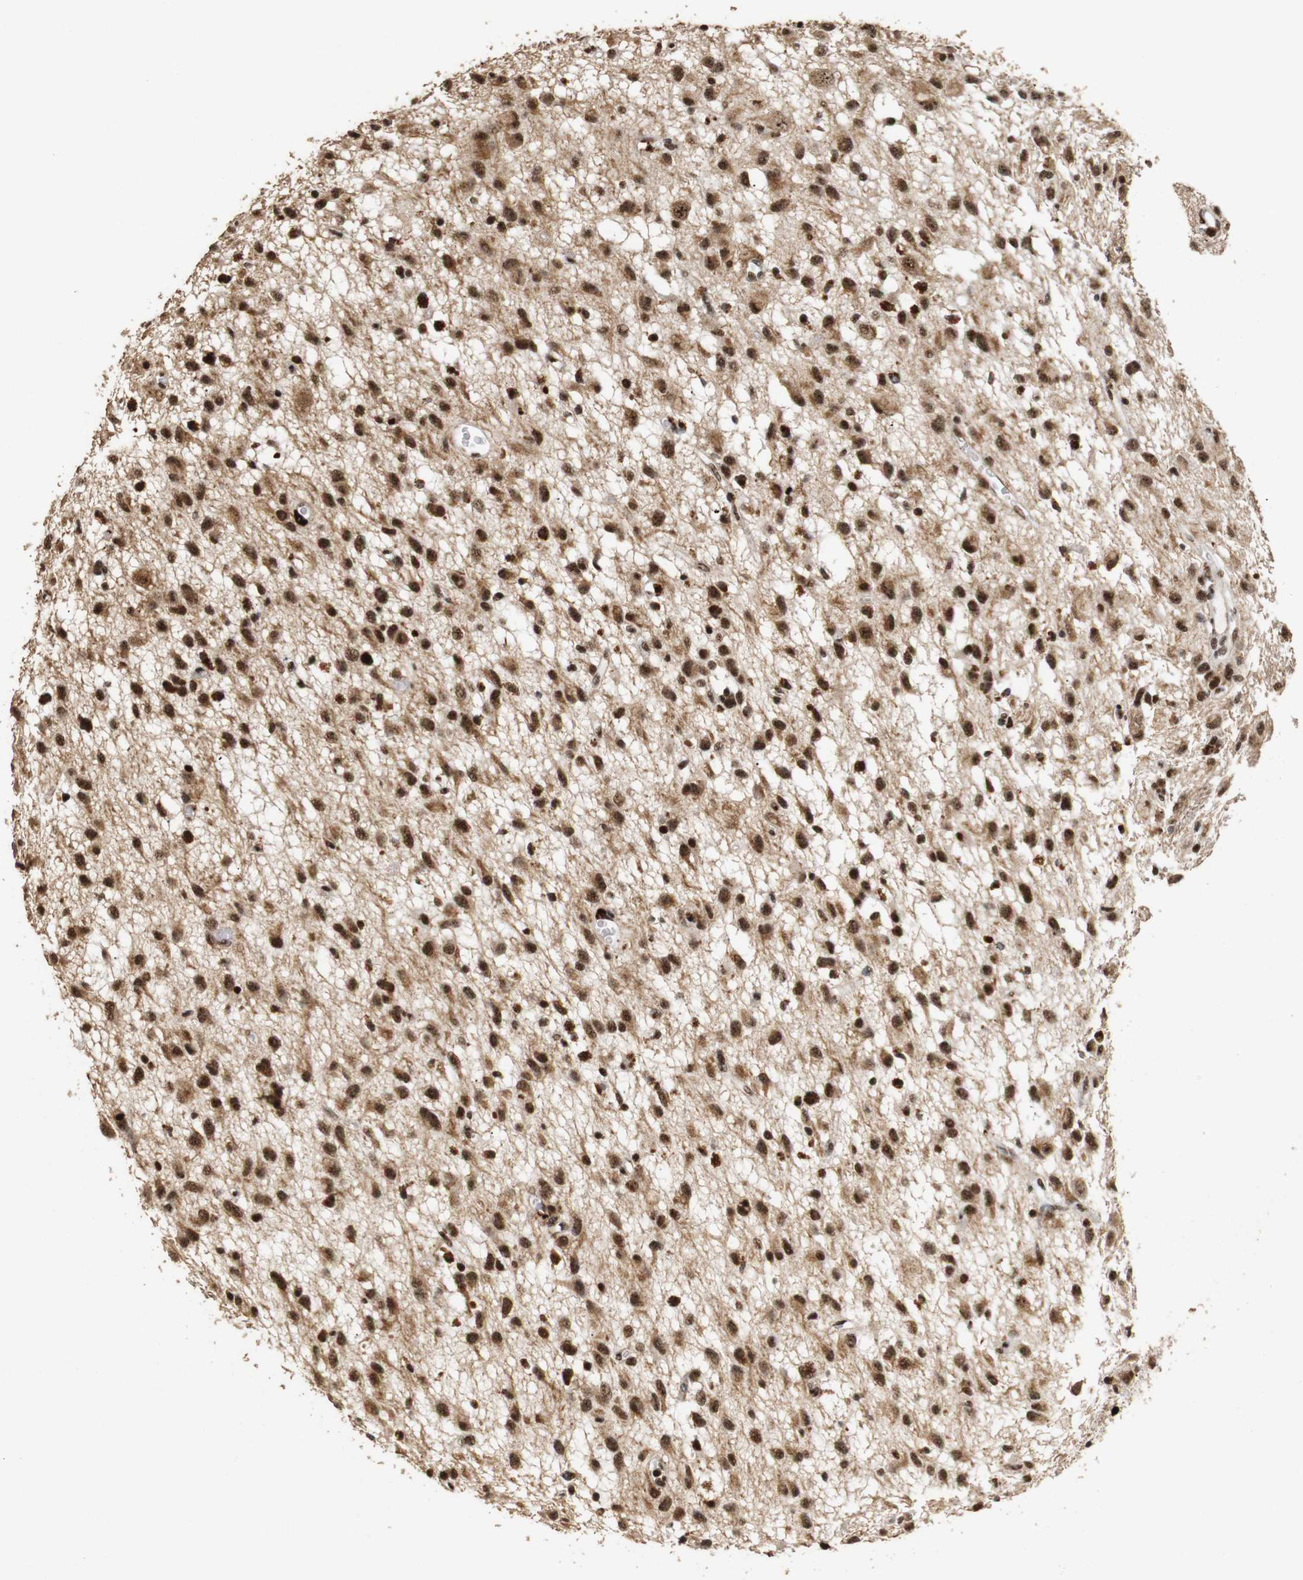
{"staining": {"intensity": "moderate", "quantity": ">75%", "location": "cytoplasmic/membranous,nuclear"}, "tissue": "glioma", "cell_type": "Tumor cells", "image_type": "cancer", "snomed": [{"axis": "morphology", "description": "Glioma, malignant, Low grade"}, {"axis": "topography", "description": "Brain"}], "caption": "Brown immunohistochemical staining in human malignant glioma (low-grade) shows moderate cytoplasmic/membranous and nuclear staining in approximately >75% of tumor cells.", "gene": "PYM1", "patient": {"sex": "male", "age": 77}}